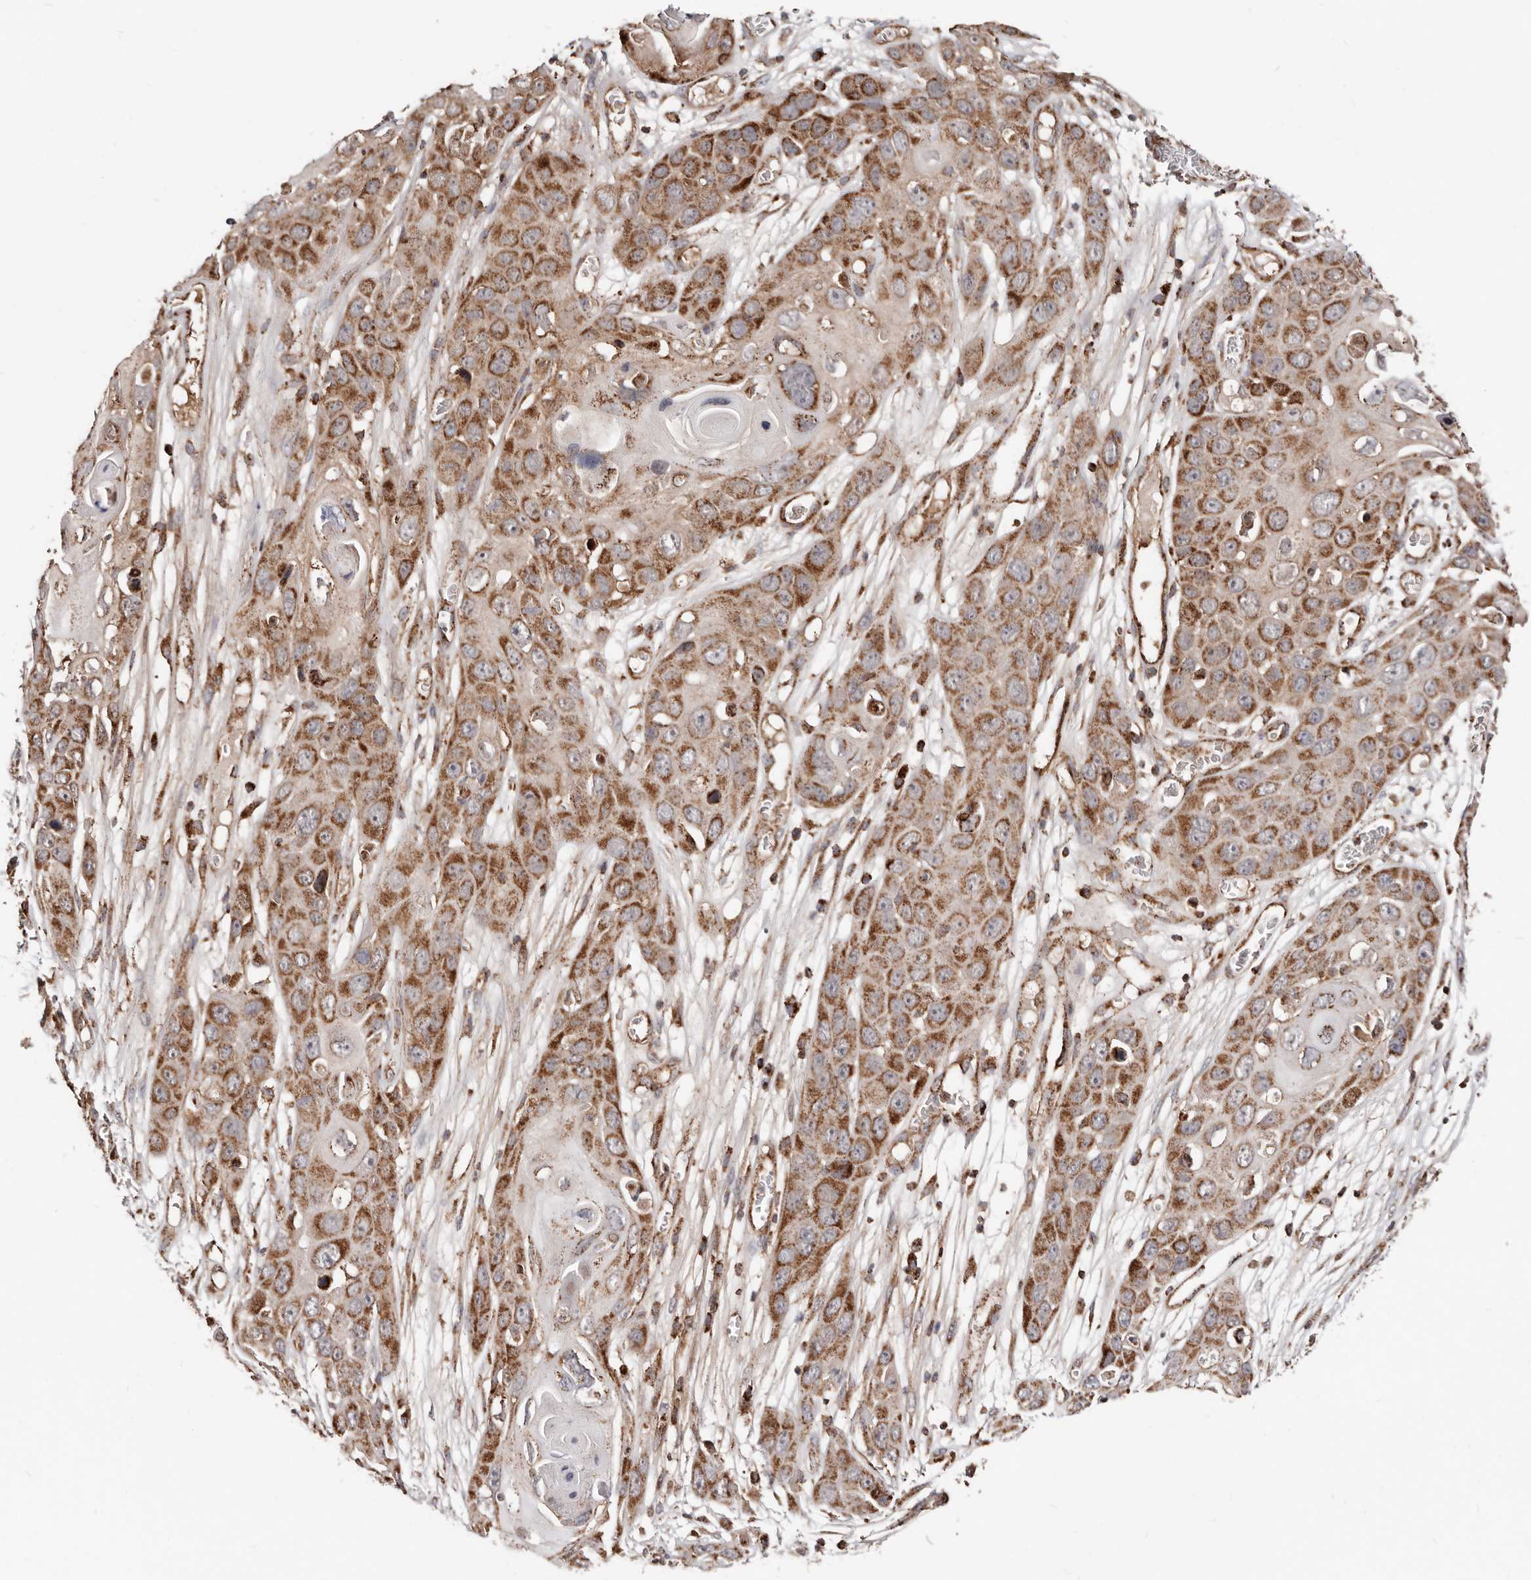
{"staining": {"intensity": "strong", "quantity": ">75%", "location": "cytoplasmic/membranous"}, "tissue": "skin cancer", "cell_type": "Tumor cells", "image_type": "cancer", "snomed": [{"axis": "morphology", "description": "Squamous cell carcinoma, NOS"}, {"axis": "topography", "description": "Skin"}], "caption": "Protein staining of skin cancer tissue exhibits strong cytoplasmic/membranous positivity in about >75% of tumor cells.", "gene": "PRKACB", "patient": {"sex": "male", "age": 55}}